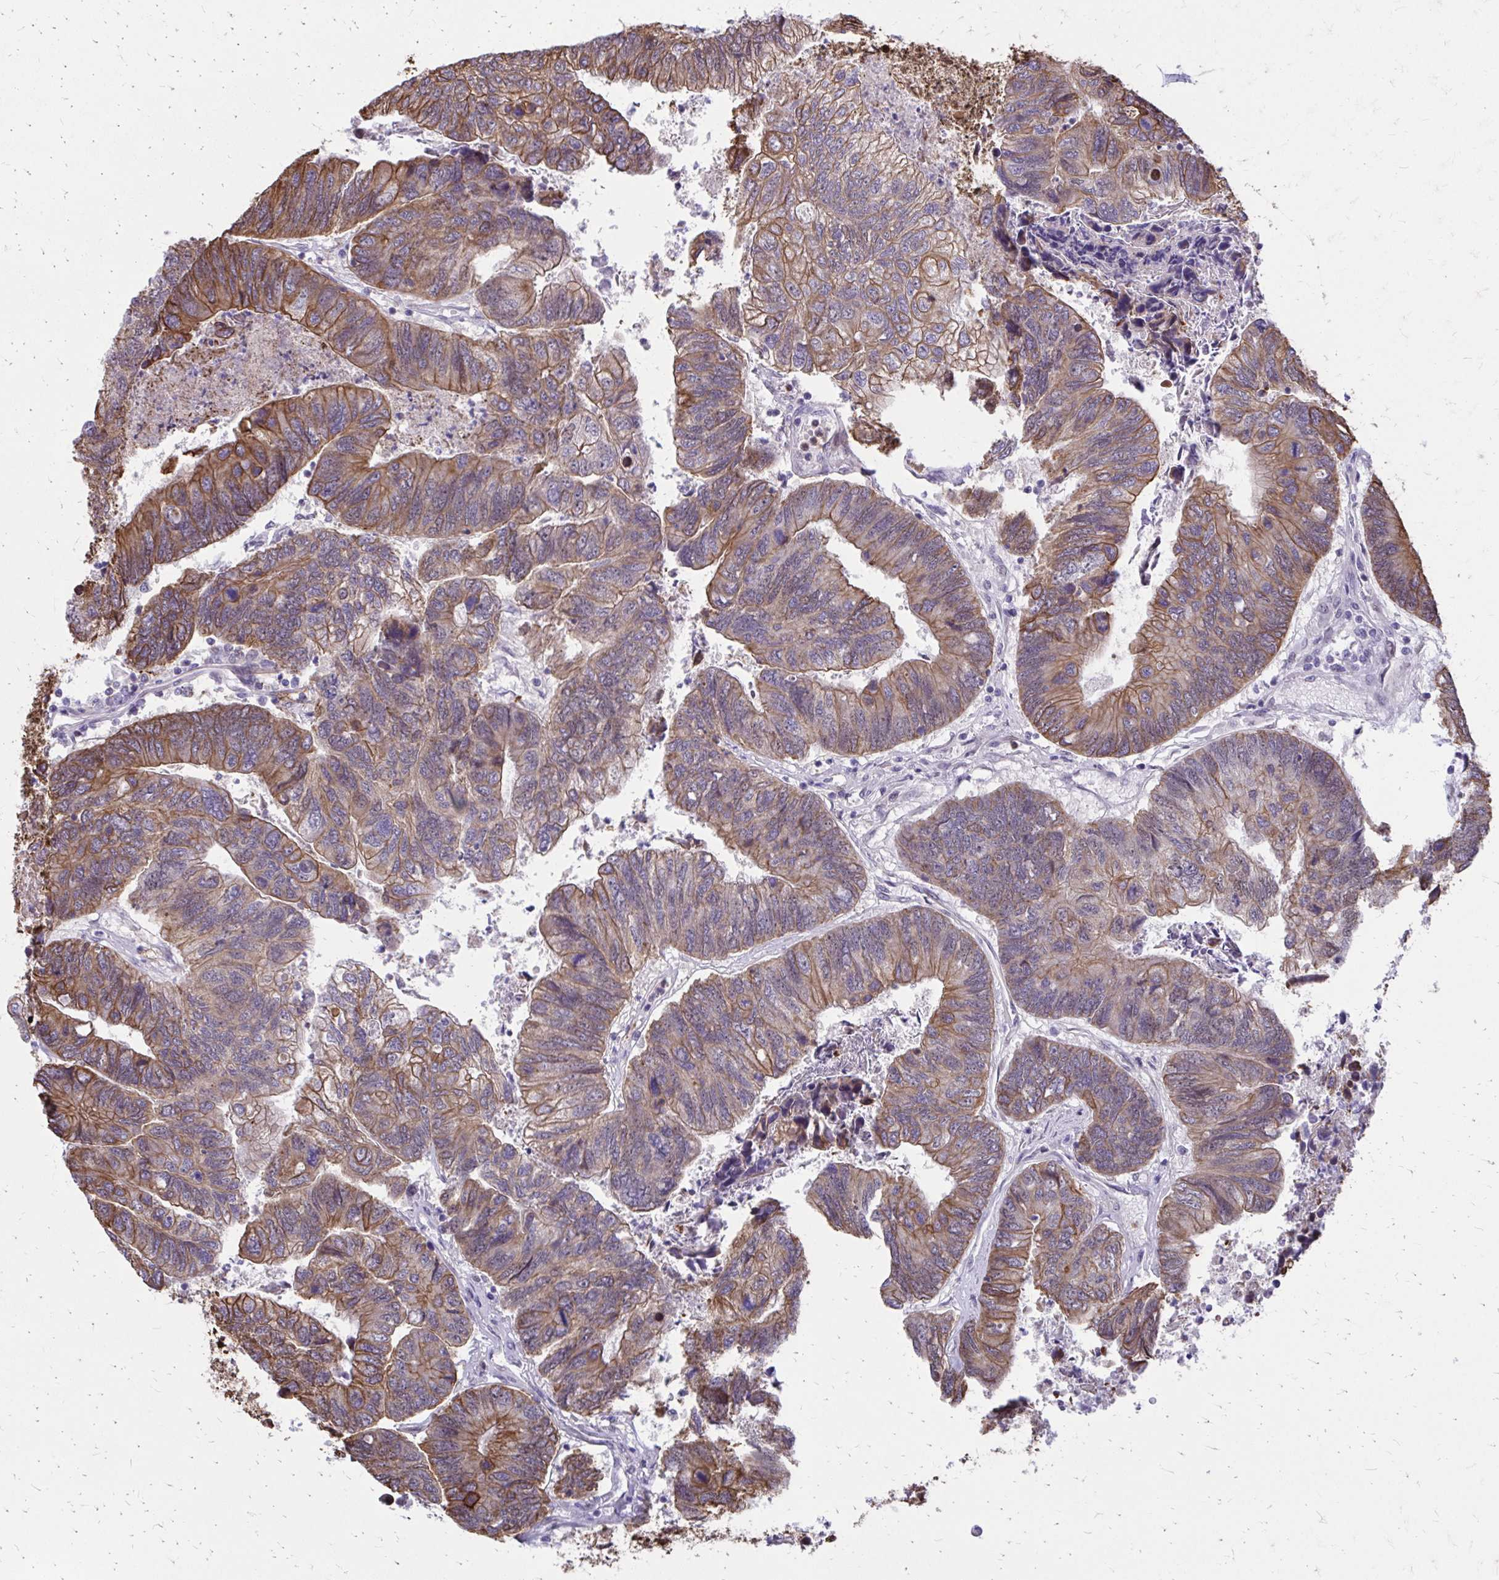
{"staining": {"intensity": "moderate", "quantity": ">75%", "location": "cytoplasmic/membranous,nuclear"}, "tissue": "colorectal cancer", "cell_type": "Tumor cells", "image_type": "cancer", "snomed": [{"axis": "morphology", "description": "Adenocarcinoma, NOS"}, {"axis": "topography", "description": "Colon"}], "caption": "Adenocarcinoma (colorectal) stained with a protein marker shows moderate staining in tumor cells.", "gene": "ANKRD30B", "patient": {"sex": "female", "age": 67}}